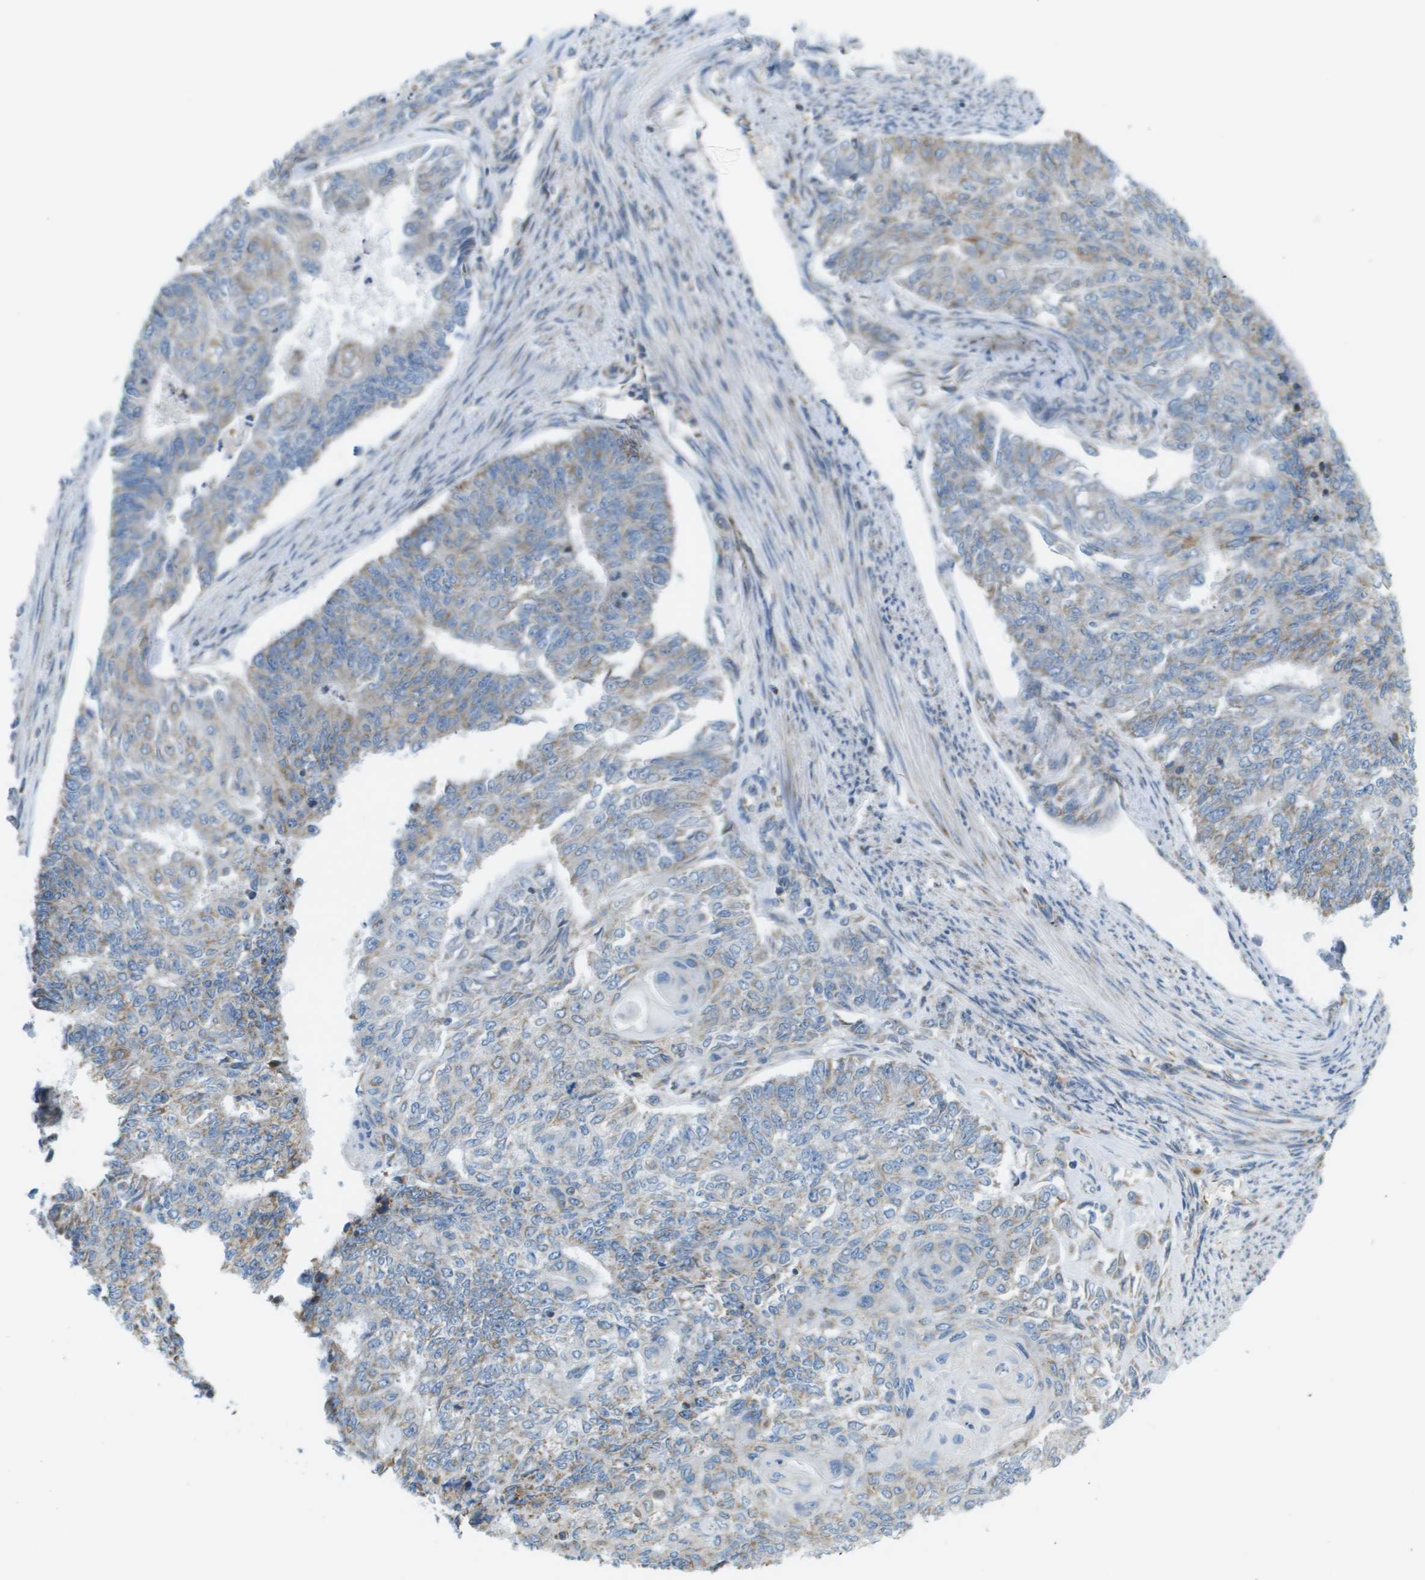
{"staining": {"intensity": "moderate", "quantity": "<25%", "location": "cytoplasmic/membranous"}, "tissue": "endometrial cancer", "cell_type": "Tumor cells", "image_type": "cancer", "snomed": [{"axis": "morphology", "description": "Adenocarcinoma, NOS"}, {"axis": "topography", "description": "Endometrium"}], "caption": "Endometrial cancer (adenocarcinoma) stained for a protein shows moderate cytoplasmic/membranous positivity in tumor cells.", "gene": "TAOK3", "patient": {"sex": "female", "age": 32}}